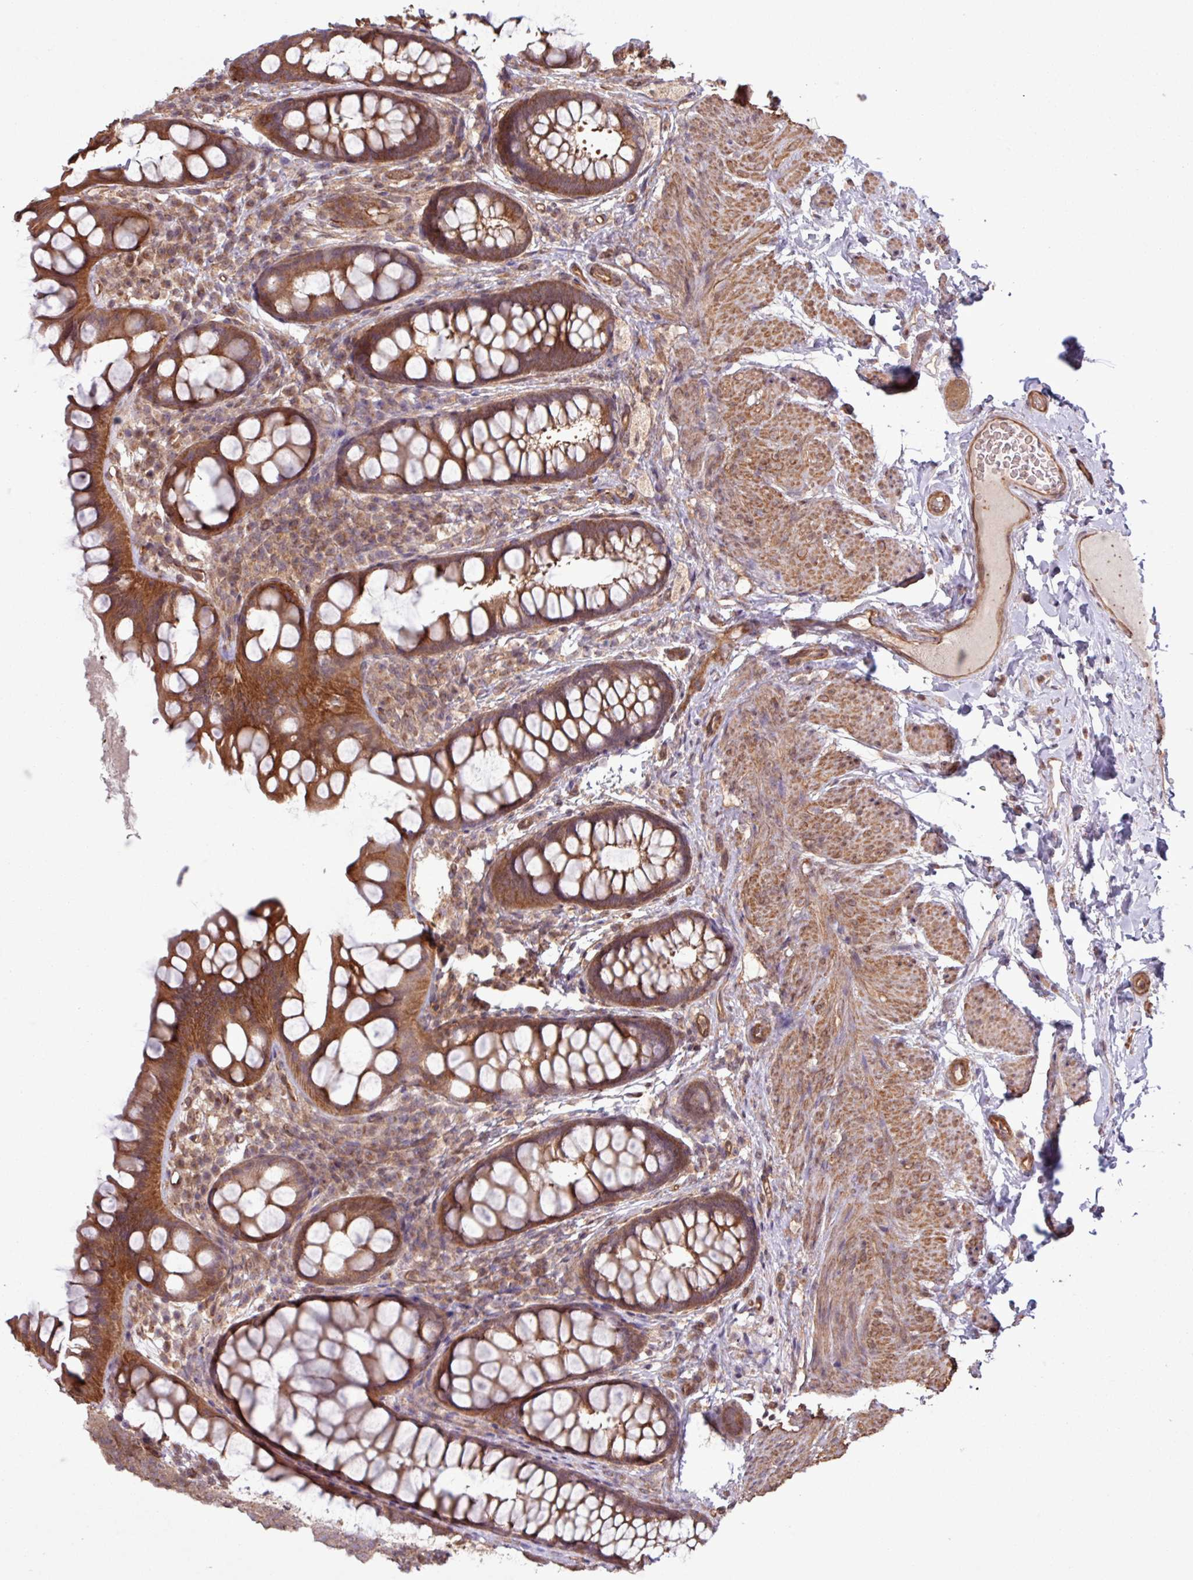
{"staining": {"intensity": "strong", "quantity": ">75%", "location": "cytoplasmic/membranous"}, "tissue": "rectum", "cell_type": "Glandular cells", "image_type": "normal", "snomed": [{"axis": "morphology", "description": "Normal tissue, NOS"}, {"axis": "topography", "description": "Rectum"}, {"axis": "topography", "description": "Peripheral nerve tissue"}], "caption": "Brown immunohistochemical staining in benign rectum displays strong cytoplasmic/membranous expression in approximately >75% of glandular cells.", "gene": "TRABD2A", "patient": {"sex": "female", "age": 69}}